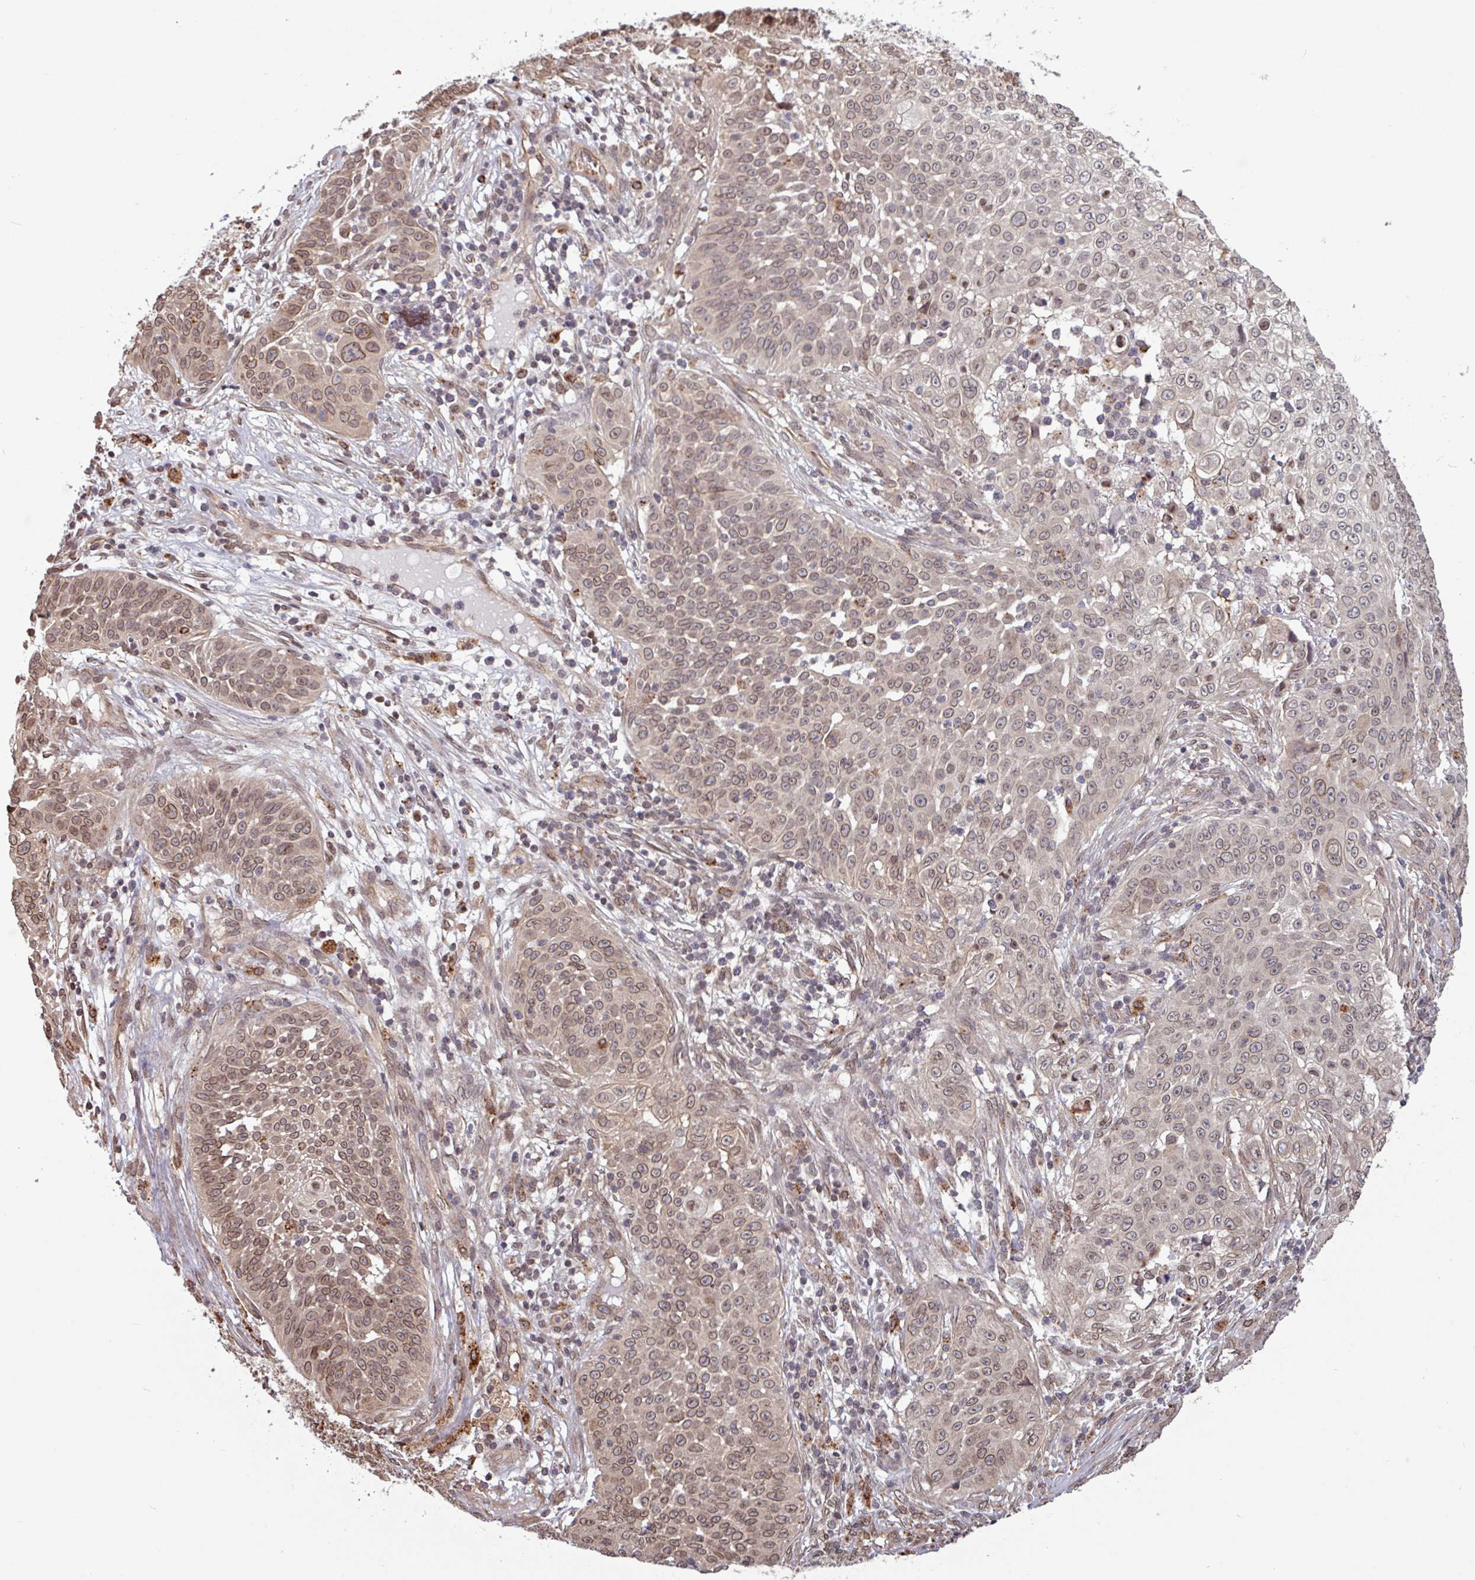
{"staining": {"intensity": "weak", "quantity": ">75%", "location": "cytoplasmic/membranous,nuclear"}, "tissue": "skin cancer", "cell_type": "Tumor cells", "image_type": "cancer", "snomed": [{"axis": "morphology", "description": "Squamous cell carcinoma, NOS"}, {"axis": "topography", "description": "Skin"}], "caption": "IHC image of neoplastic tissue: skin squamous cell carcinoma stained using immunohistochemistry (IHC) reveals low levels of weak protein expression localized specifically in the cytoplasmic/membranous and nuclear of tumor cells, appearing as a cytoplasmic/membranous and nuclear brown color.", "gene": "RBM4B", "patient": {"sex": "male", "age": 24}}